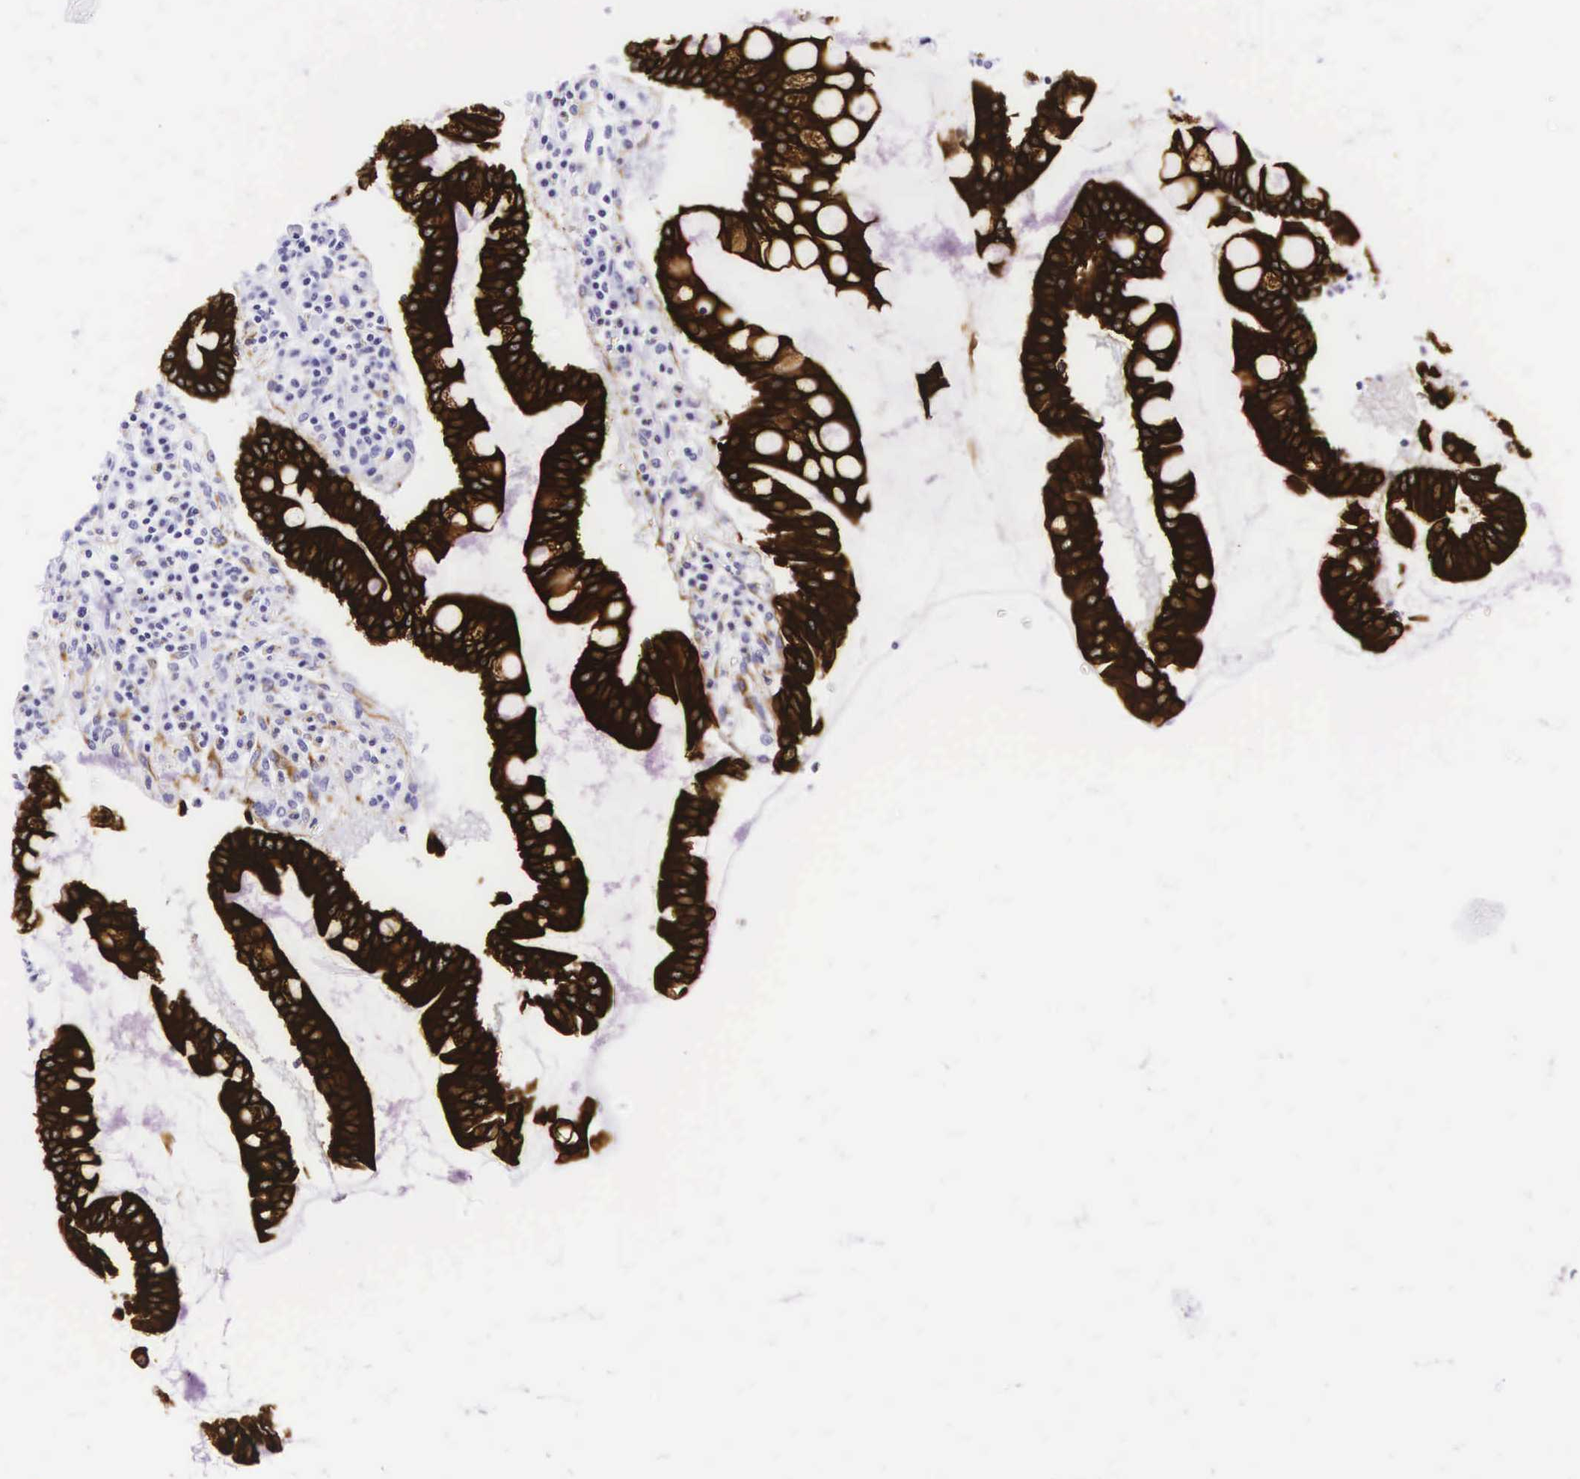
{"staining": {"intensity": "strong", "quantity": ">75%", "location": "cytoplasmic/membranous"}, "tissue": "duodenum", "cell_type": "Glandular cells", "image_type": "normal", "snomed": [{"axis": "morphology", "description": "Normal tissue, NOS"}, {"axis": "topography", "description": "Duodenum"}], "caption": "Protein analysis of unremarkable duodenum exhibits strong cytoplasmic/membranous positivity in approximately >75% of glandular cells. (DAB IHC, brown staining for protein, blue staining for nuclei).", "gene": "KRT18", "patient": {"sex": "male", "age": 73}}